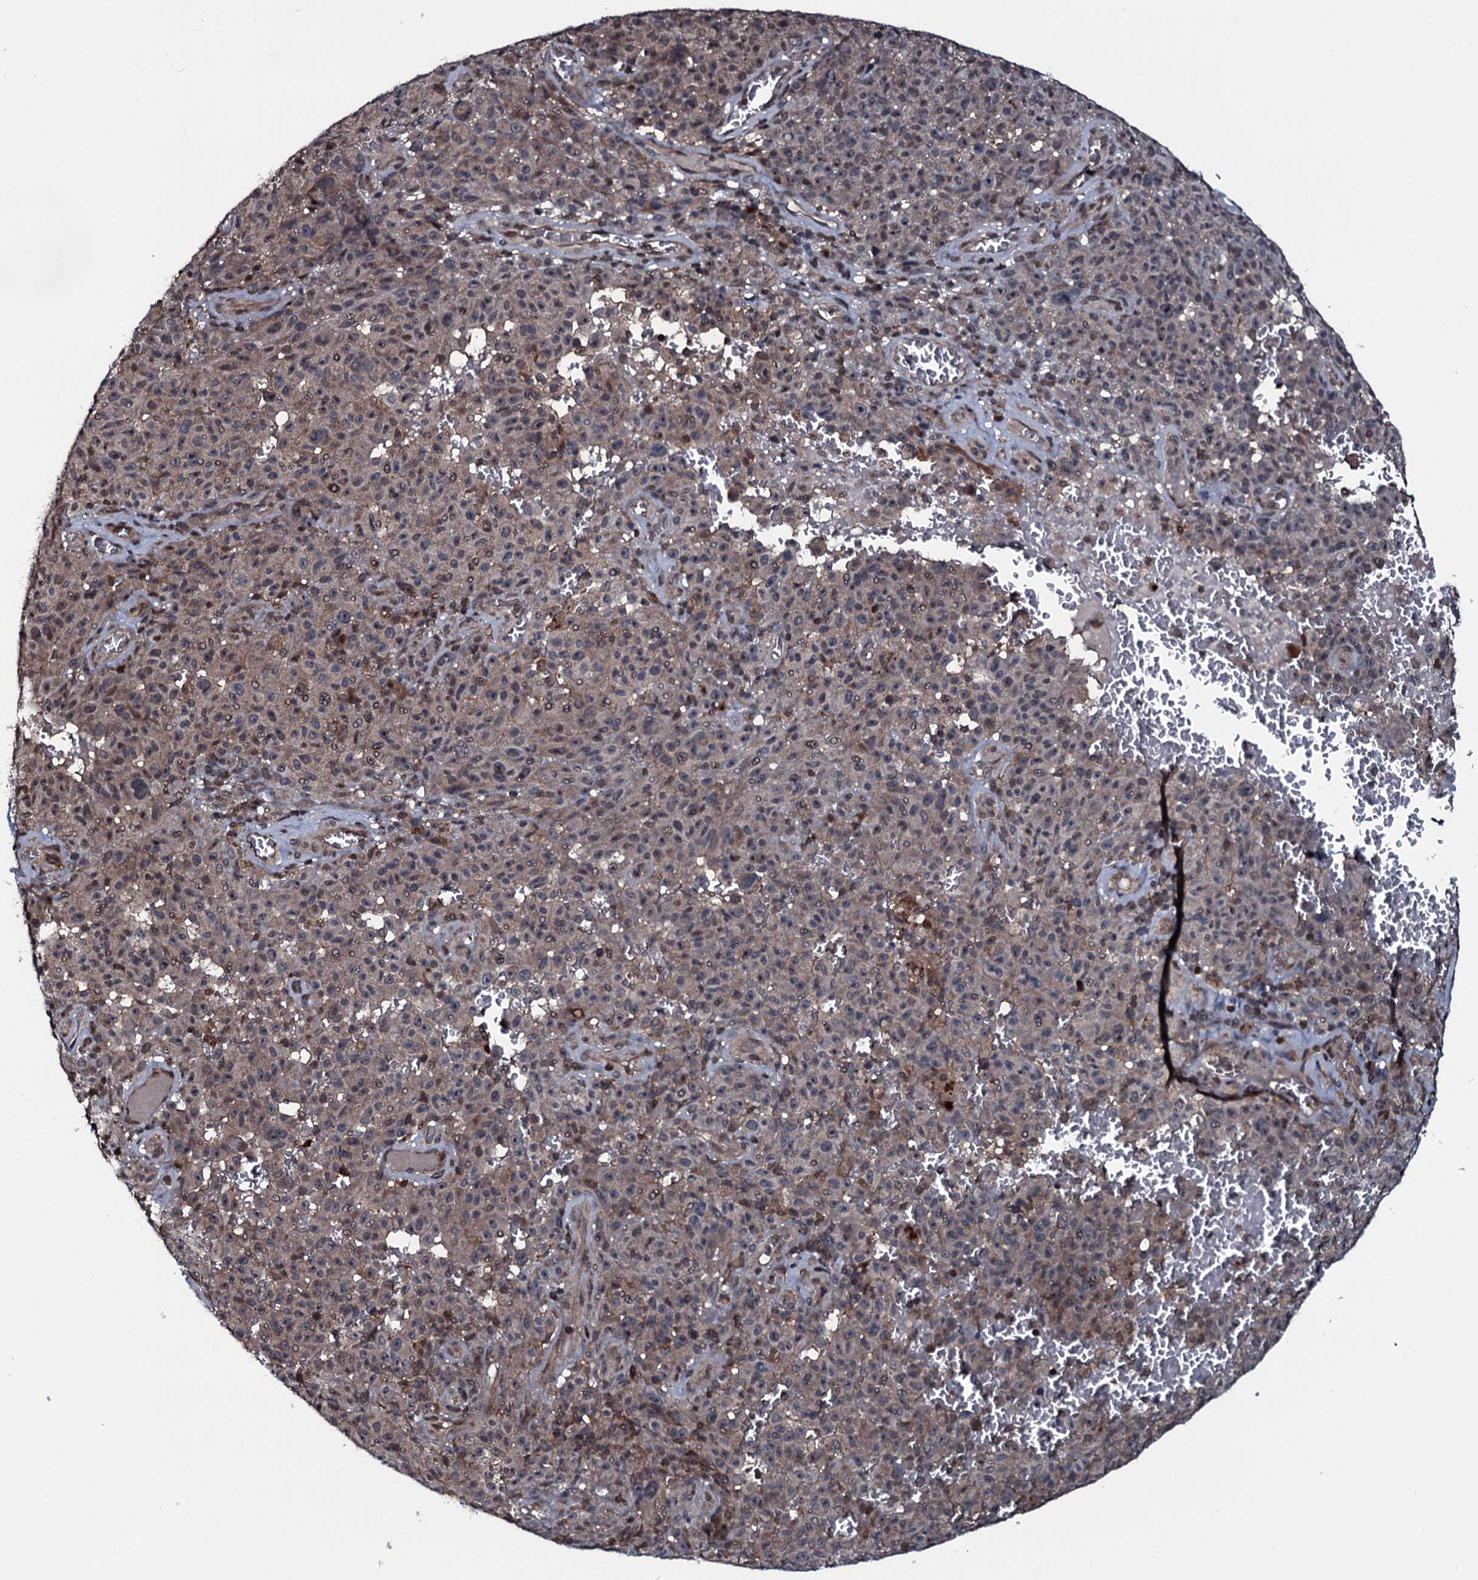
{"staining": {"intensity": "negative", "quantity": "none", "location": "none"}, "tissue": "melanoma", "cell_type": "Tumor cells", "image_type": "cancer", "snomed": [{"axis": "morphology", "description": "Malignant melanoma, NOS"}, {"axis": "topography", "description": "Skin"}], "caption": "DAB immunohistochemical staining of malignant melanoma shows no significant positivity in tumor cells.", "gene": "HDDC3", "patient": {"sex": "female", "age": 82}}